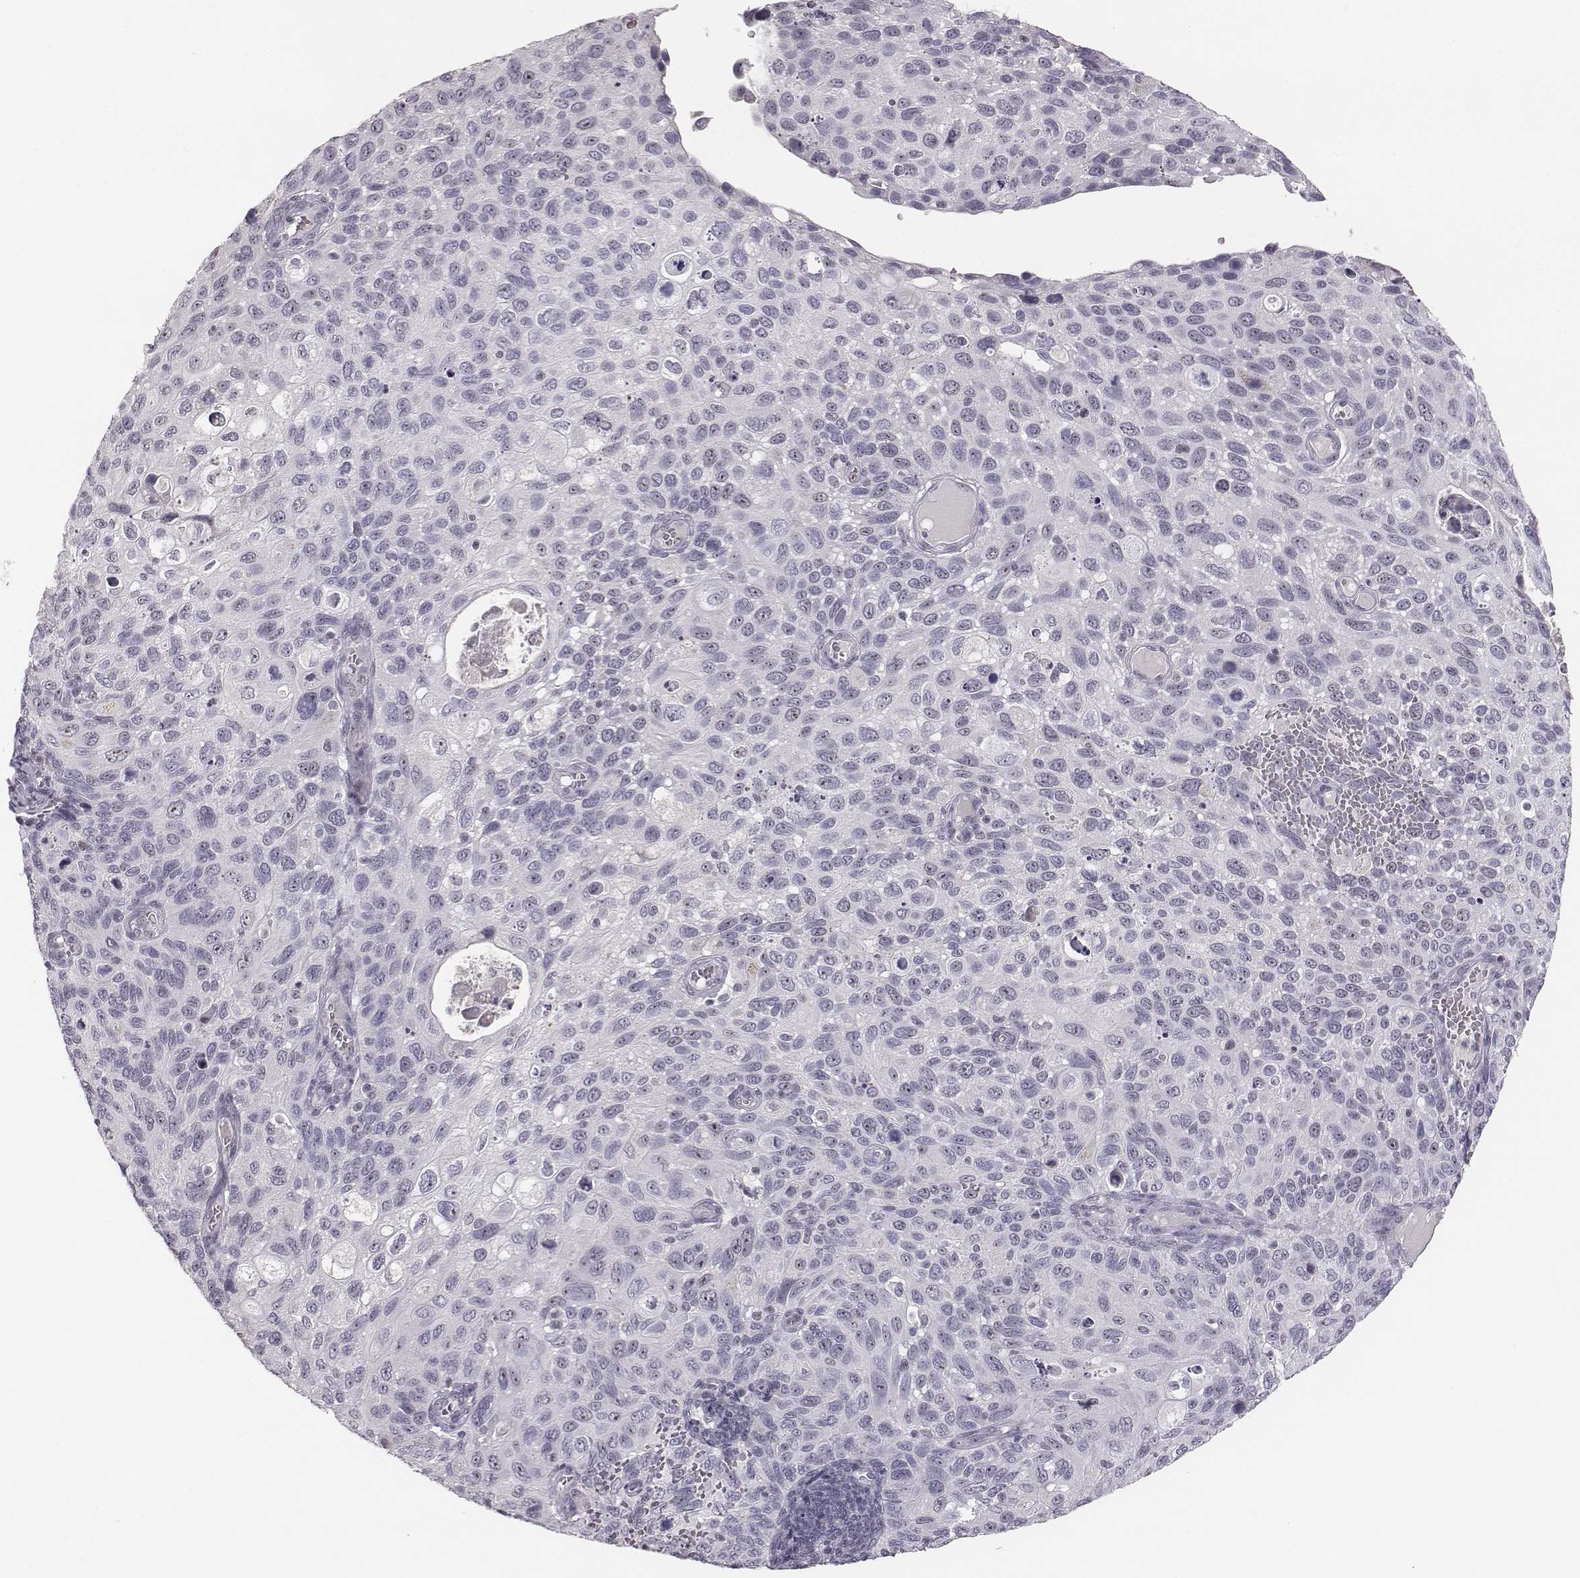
{"staining": {"intensity": "negative", "quantity": "none", "location": "none"}, "tissue": "cervical cancer", "cell_type": "Tumor cells", "image_type": "cancer", "snomed": [{"axis": "morphology", "description": "Squamous cell carcinoma, NOS"}, {"axis": "topography", "description": "Cervix"}], "caption": "Immunohistochemistry (IHC) of human squamous cell carcinoma (cervical) displays no expression in tumor cells.", "gene": "NIFK", "patient": {"sex": "female", "age": 70}}